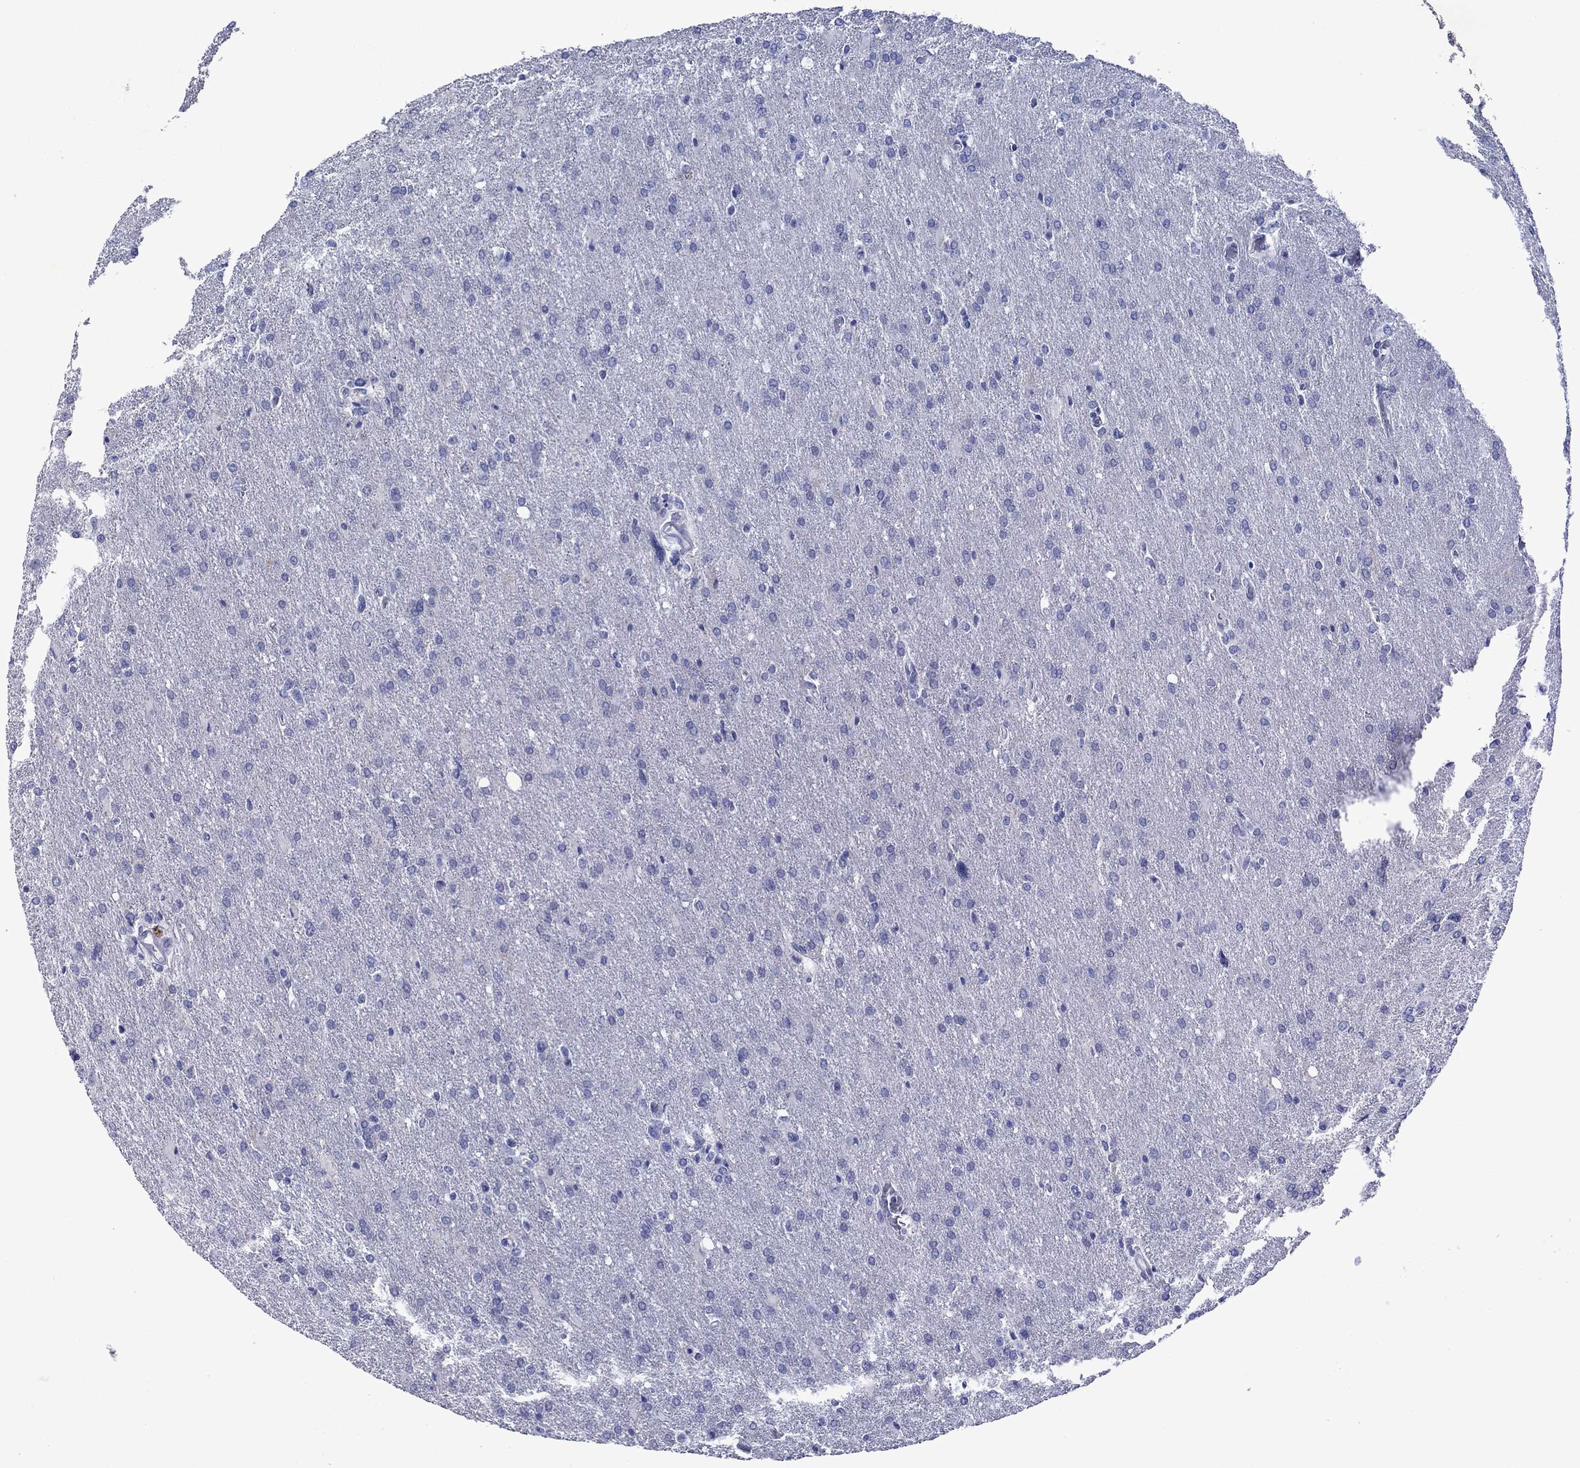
{"staining": {"intensity": "negative", "quantity": "none", "location": "none"}, "tissue": "glioma", "cell_type": "Tumor cells", "image_type": "cancer", "snomed": [{"axis": "morphology", "description": "Glioma, malignant, High grade"}, {"axis": "topography", "description": "Brain"}], "caption": "The micrograph exhibits no significant staining in tumor cells of malignant glioma (high-grade). The staining was performed using DAB (3,3'-diaminobenzidine) to visualize the protein expression in brown, while the nuclei were stained in blue with hematoxylin (Magnification: 20x).", "gene": "PIWIL1", "patient": {"sex": "male", "age": 68}}